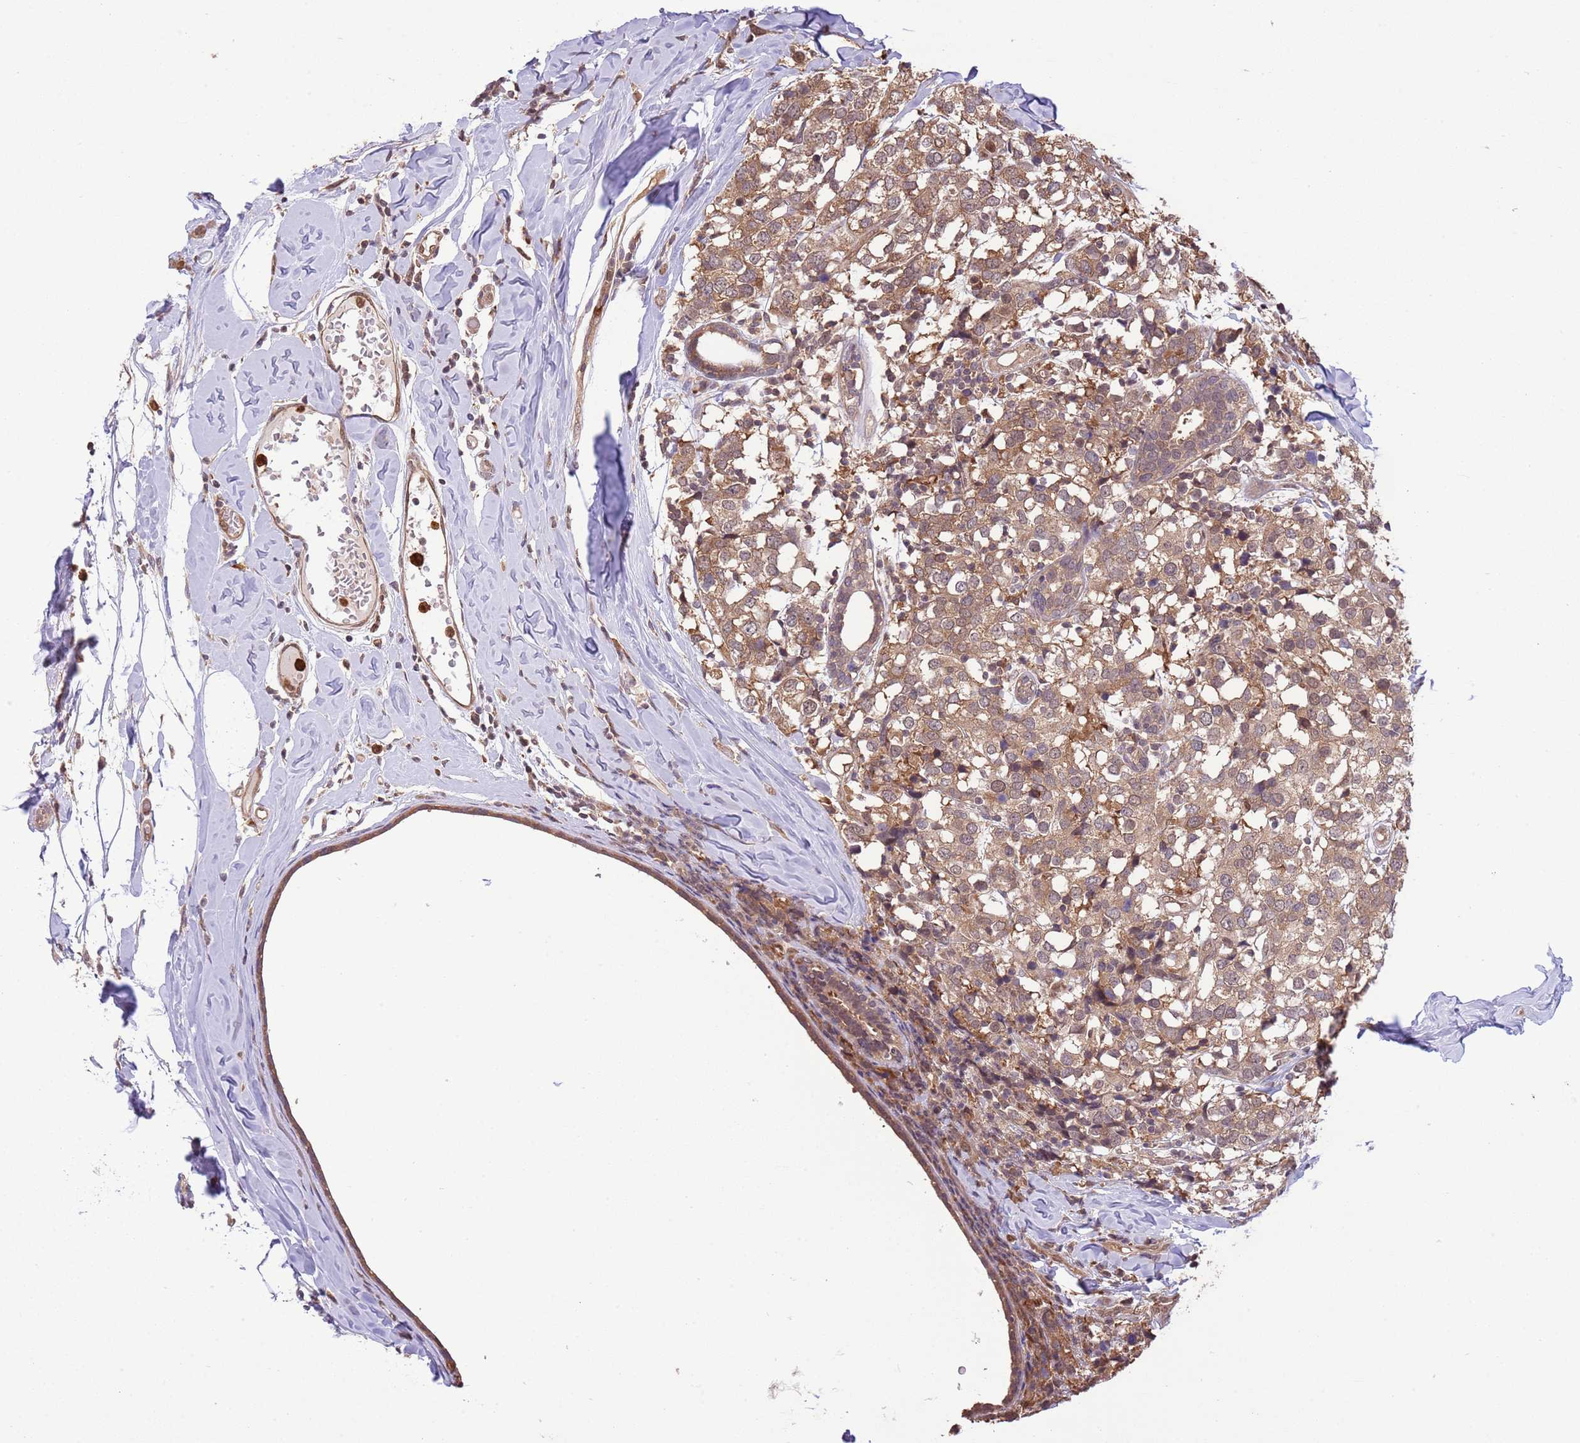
{"staining": {"intensity": "moderate", "quantity": ">75%", "location": "cytoplasmic/membranous,nuclear"}, "tissue": "breast cancer", "cell_type": "Tumor cells", "image_type": "cancer", "snomed": [{"axis": "morphology", "description": "Lobular carcinoma"}, {"axis": "topography", "description": "Breast"}], "caption": "IHC image of neoplastic tissue: human breast cancer (lobular carcinoma) stained using IHC demonstrates medium levels of moderate protein expression localized specifically in the cytoplasmic/membranous and nuclear of tumor cells, appearing as a cytoplasmic/membranous and nuclear brown color.", "gene": "AMIGO1", "patient": {"sex": "female", "age": 59}}